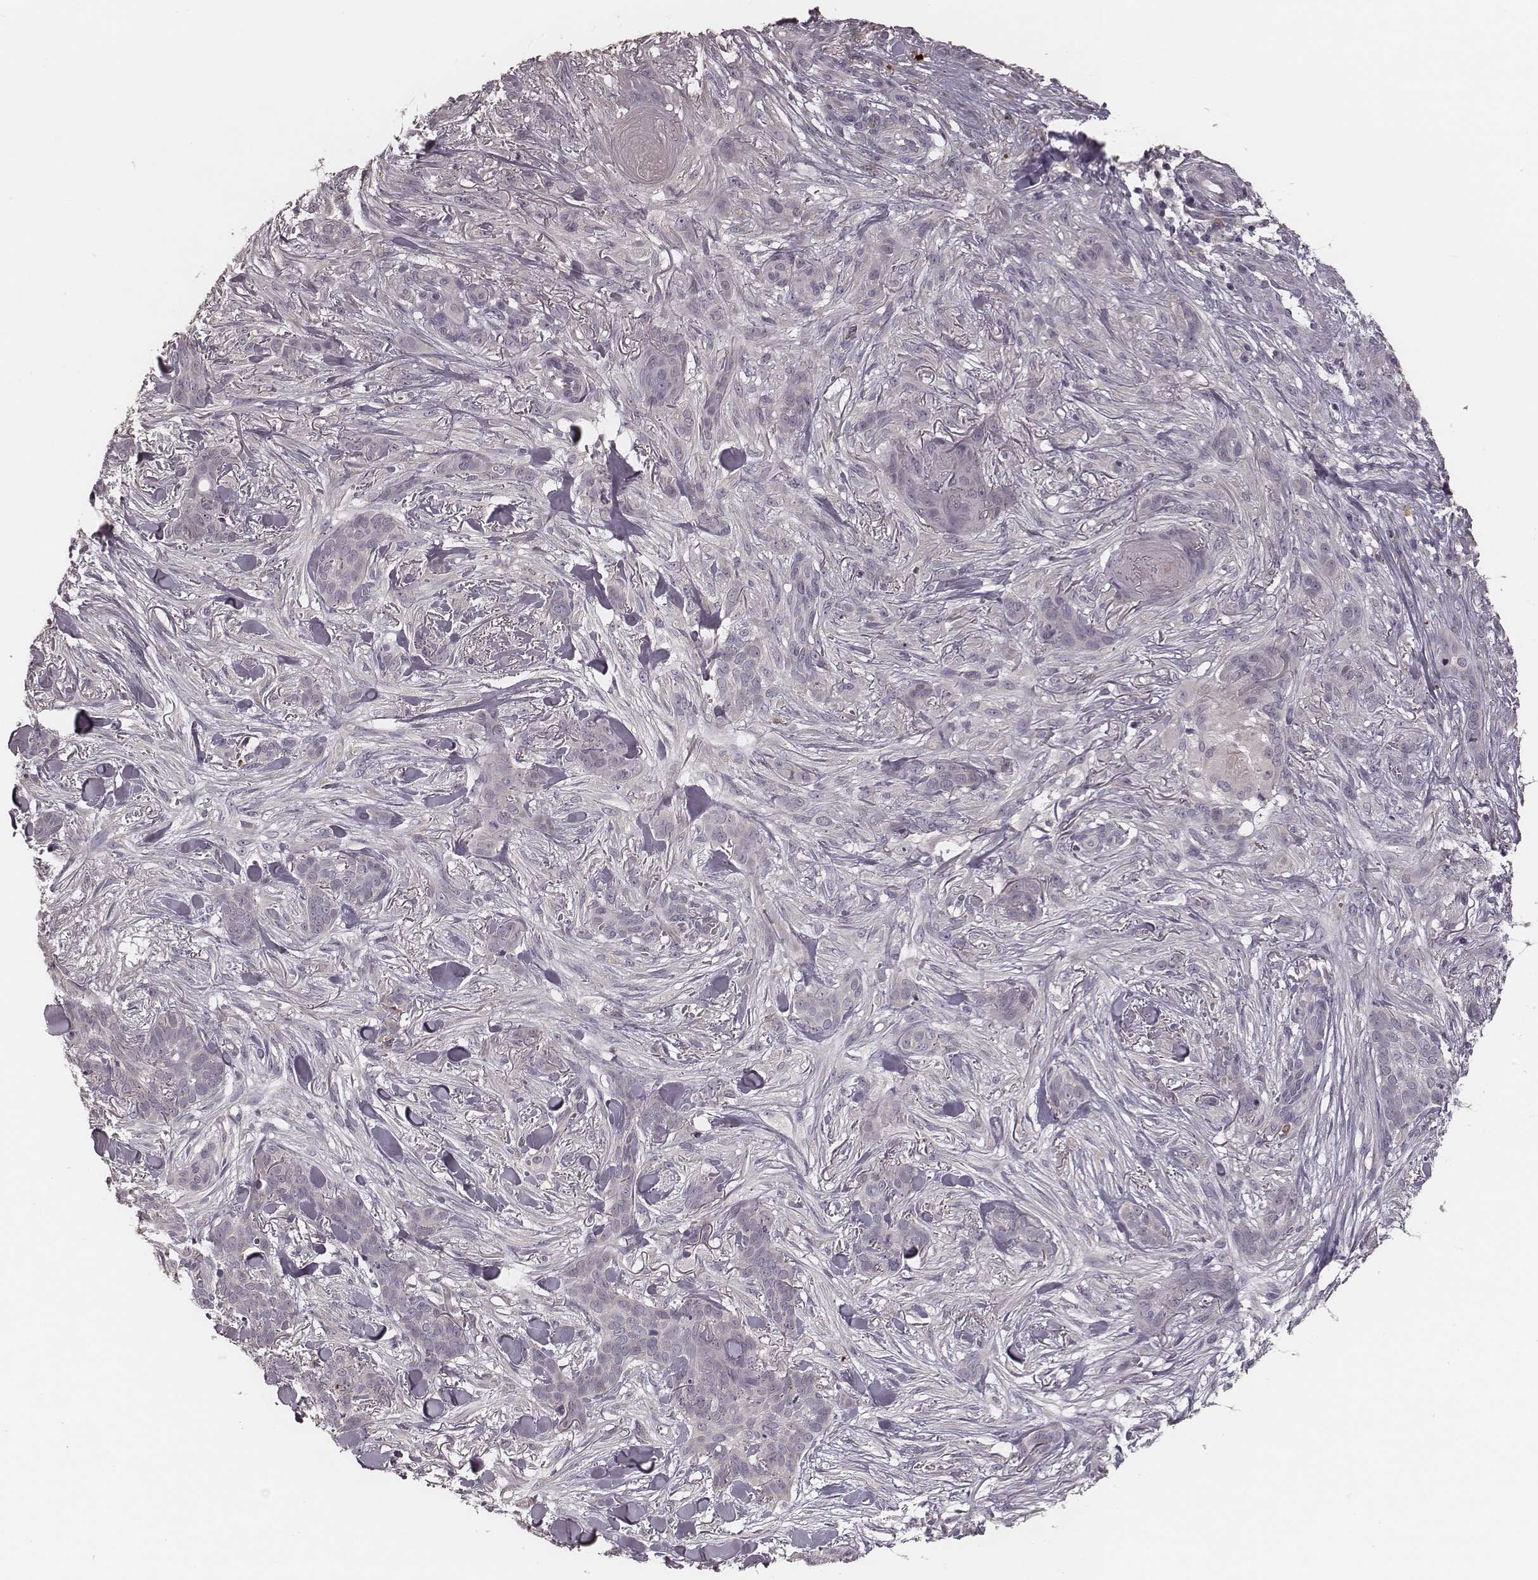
{"staining": {"intensity": "negative", "quantity": "none", "location": "none"}, "tissue": "skin cancer", "cell_type": "Tumor cells", "image_type": "cancer", "snomed": [{"axis": "morphology", "description": "Basal cell carcinoma"}, {"axis": "topography", "description": "Skin"}], "caption": "High magnification brightfield microscopy of skin basal cell carcinoma stained with DAB (brown) and counterstained with hematoxylin (blue): tumor cells show no significant positivity.", "gene": "P2RX5", "patient": {"sex": "female", "age": 61}}